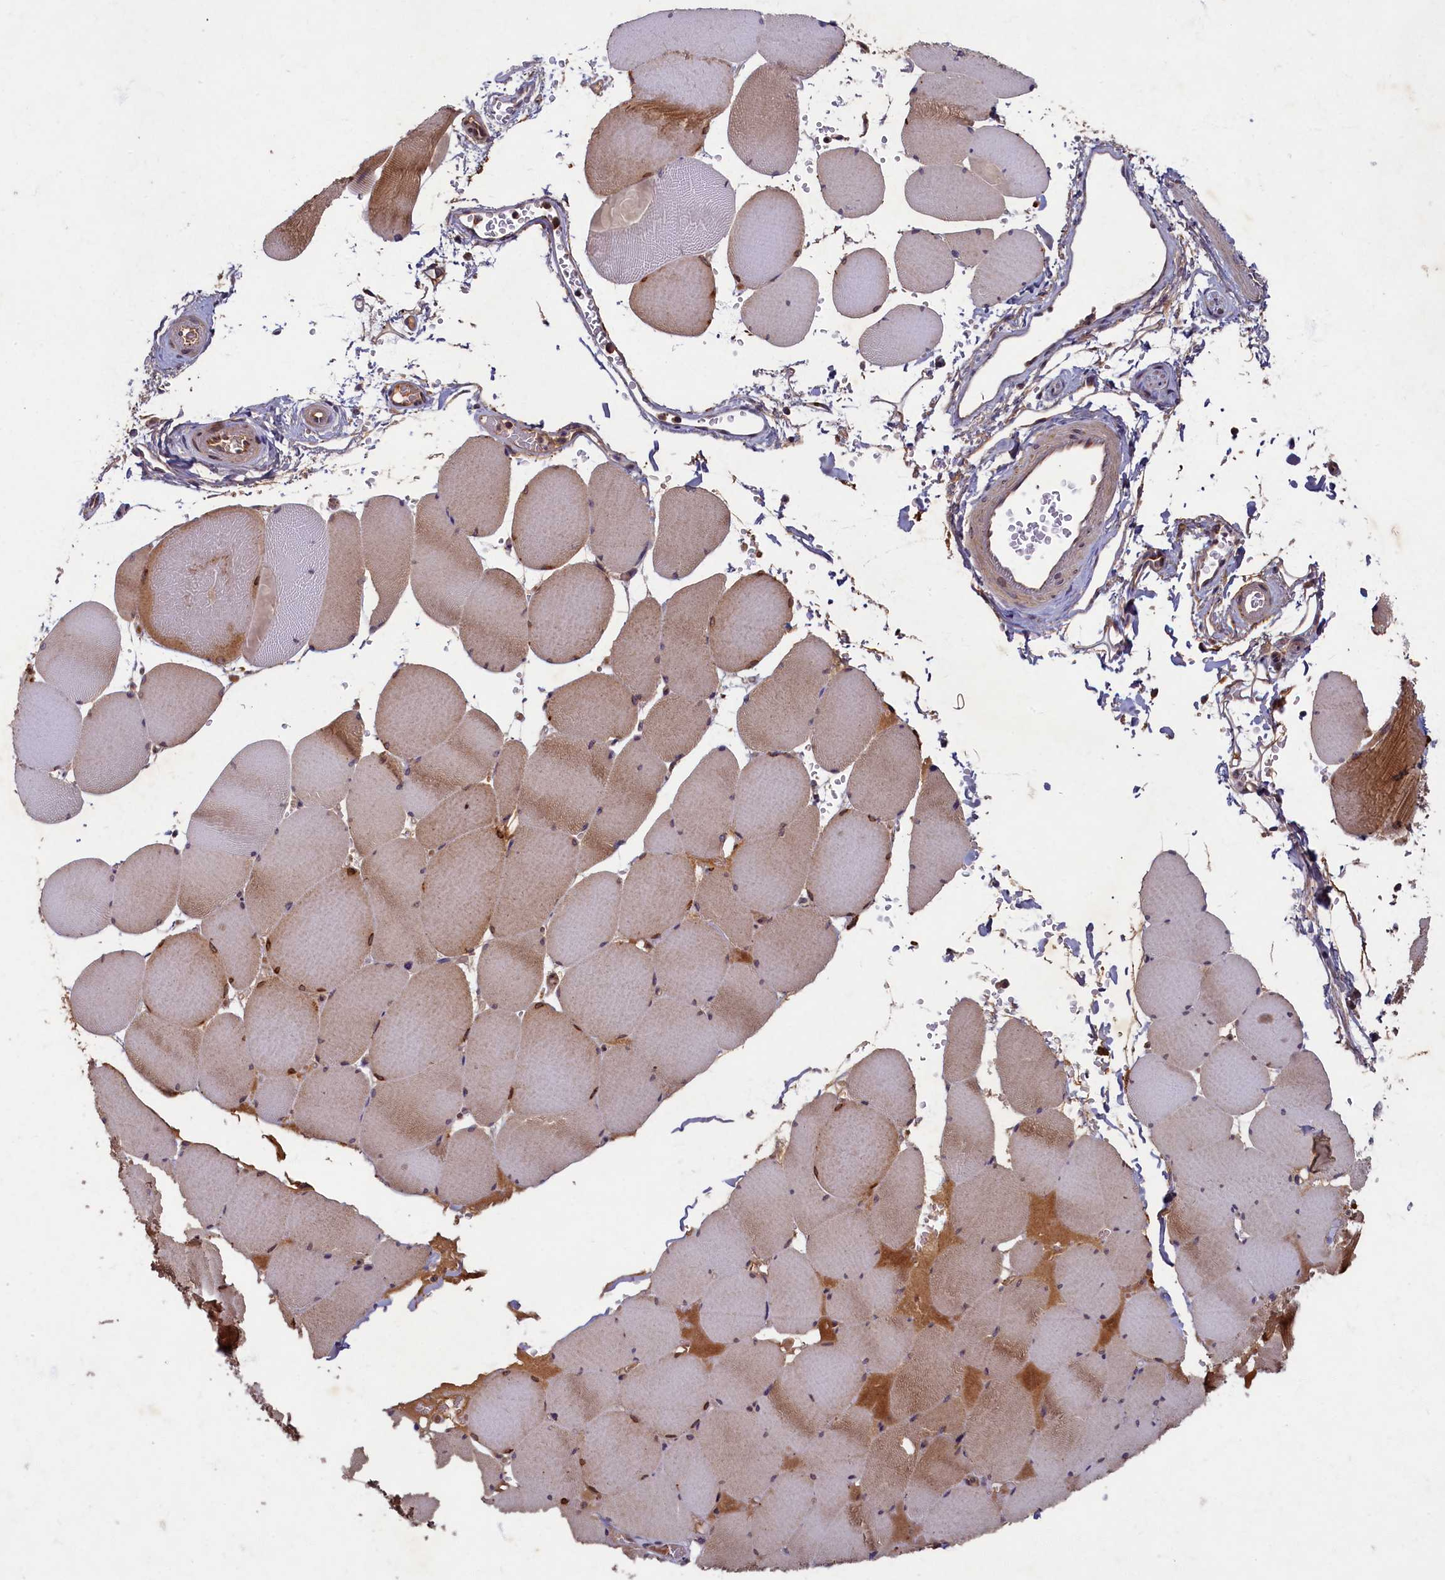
{"staining": {"intensity": "moderate", "quantity": "25%-75%", "location": "cytoplasmic/membranous,nuclear"}, "tissue": "skeletal muscle", "cell_type": "Myocytes", "image_type": "normal", "snomed": [{"axis": "morphology", "description": "Normal tissue, NOS"}, {"axis": "topography", "description": "Skeletal muscle"}, {"axis": "topography", "description": "Head-Neck"}], "caption": "Immunohistochemistry (IHC) of normal human skeletal muscle reveals medium levels of moderate cytoplasmic/membranous,nuclear staining in approximately 25%-75% of myocytes.", "gene": "BICD1", "patient": {"sex": "male", "age": 66}}